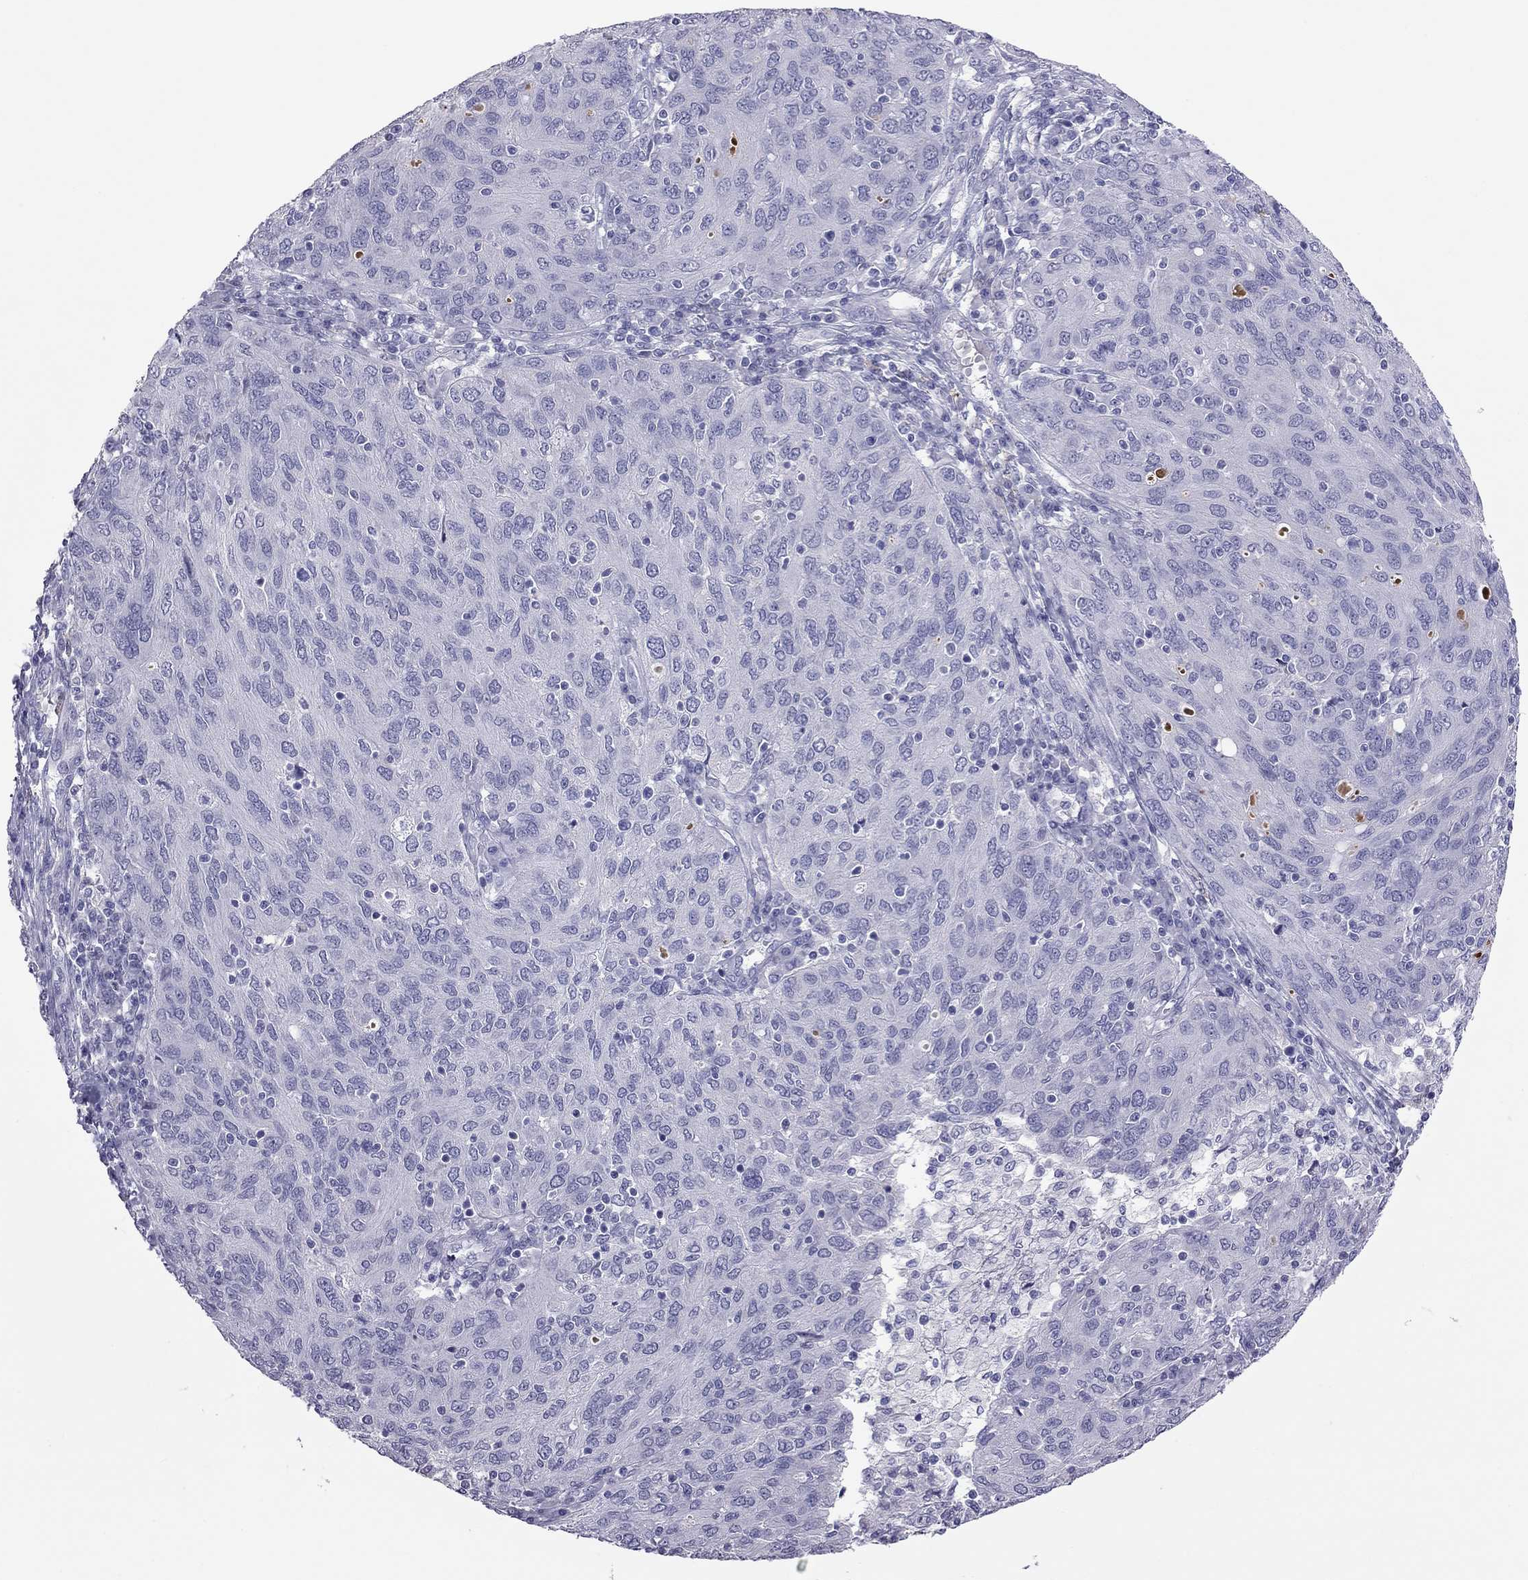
{"staining": {"intensity": "negative", "quantity": "none", "location": "none"}, "tissue": "ovarian cancer", "cell_type": "Tumor cells", "image_type": "cancer", "snomed": [{"axis": "morphology", "description": "Carcinoma, endometroid"}, {"axis": "topography", "description": "Ovary"}], "caption": "Ovarian cancer stained for a protein using immunohistochemistry (IHC) demonstrates no positivity tumor cells.", "gene": "PPP1R3A", "patient": {"sex": "female", "age": 50}}